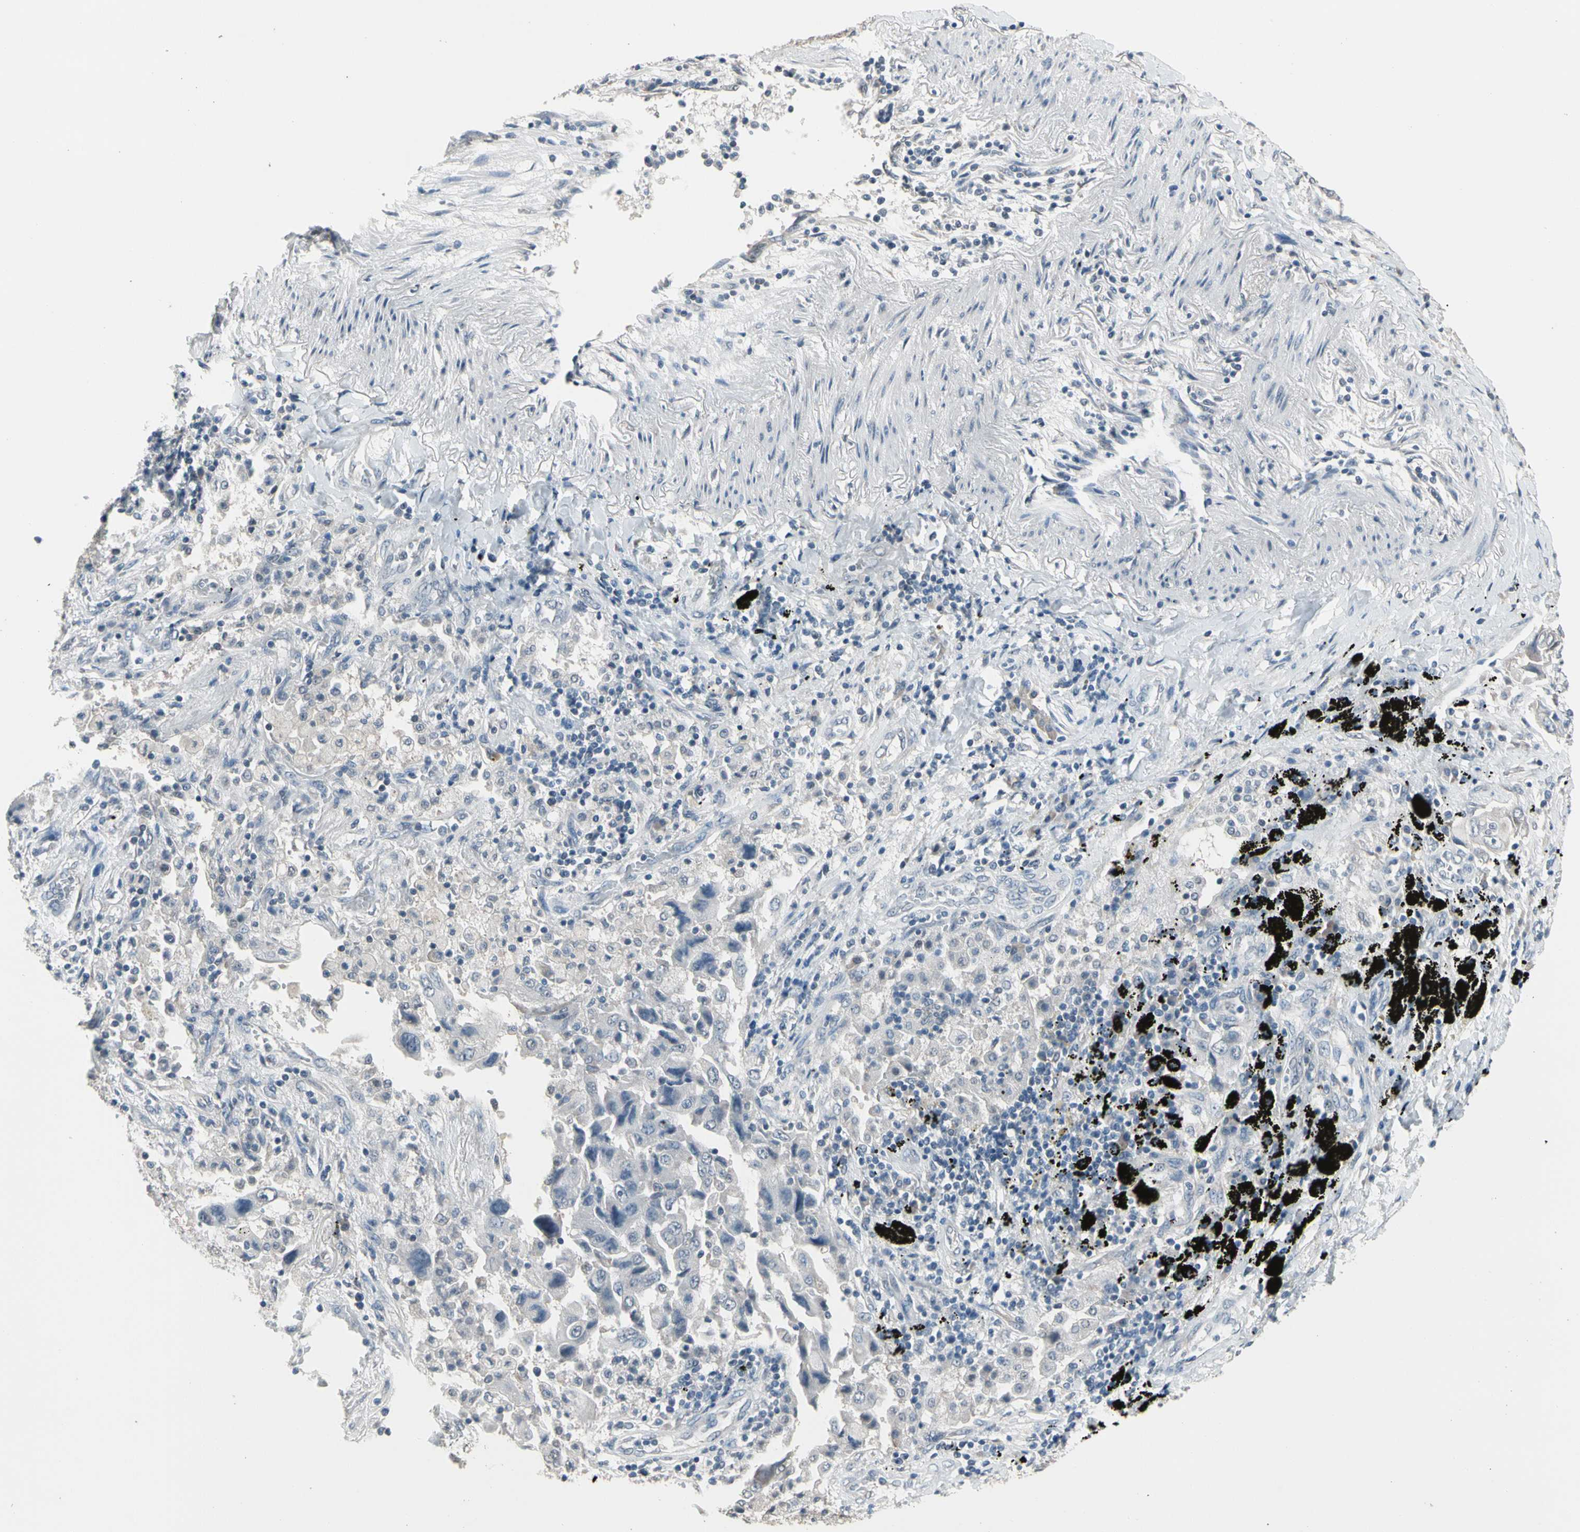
{"staining": {"intensity": "negative", "quantity": "none", "location": "none"}, "tissue": "lung cancer", "cell_type": "Tumor cells", "image_type": "cancer", "snomed": [{"axis": "morphology", "description": "Adenocarcinoma, NOS"}, {"axis": "topography", "description": "Lung"}], "caption": "An IHC image of lung cancer (adenocarcinoma) is shown. There is no staining in tumor cells of lung cancer (adenocarcinoma).", "gene": "SV2A", "patient": {"sex": "female", "age": 65}}